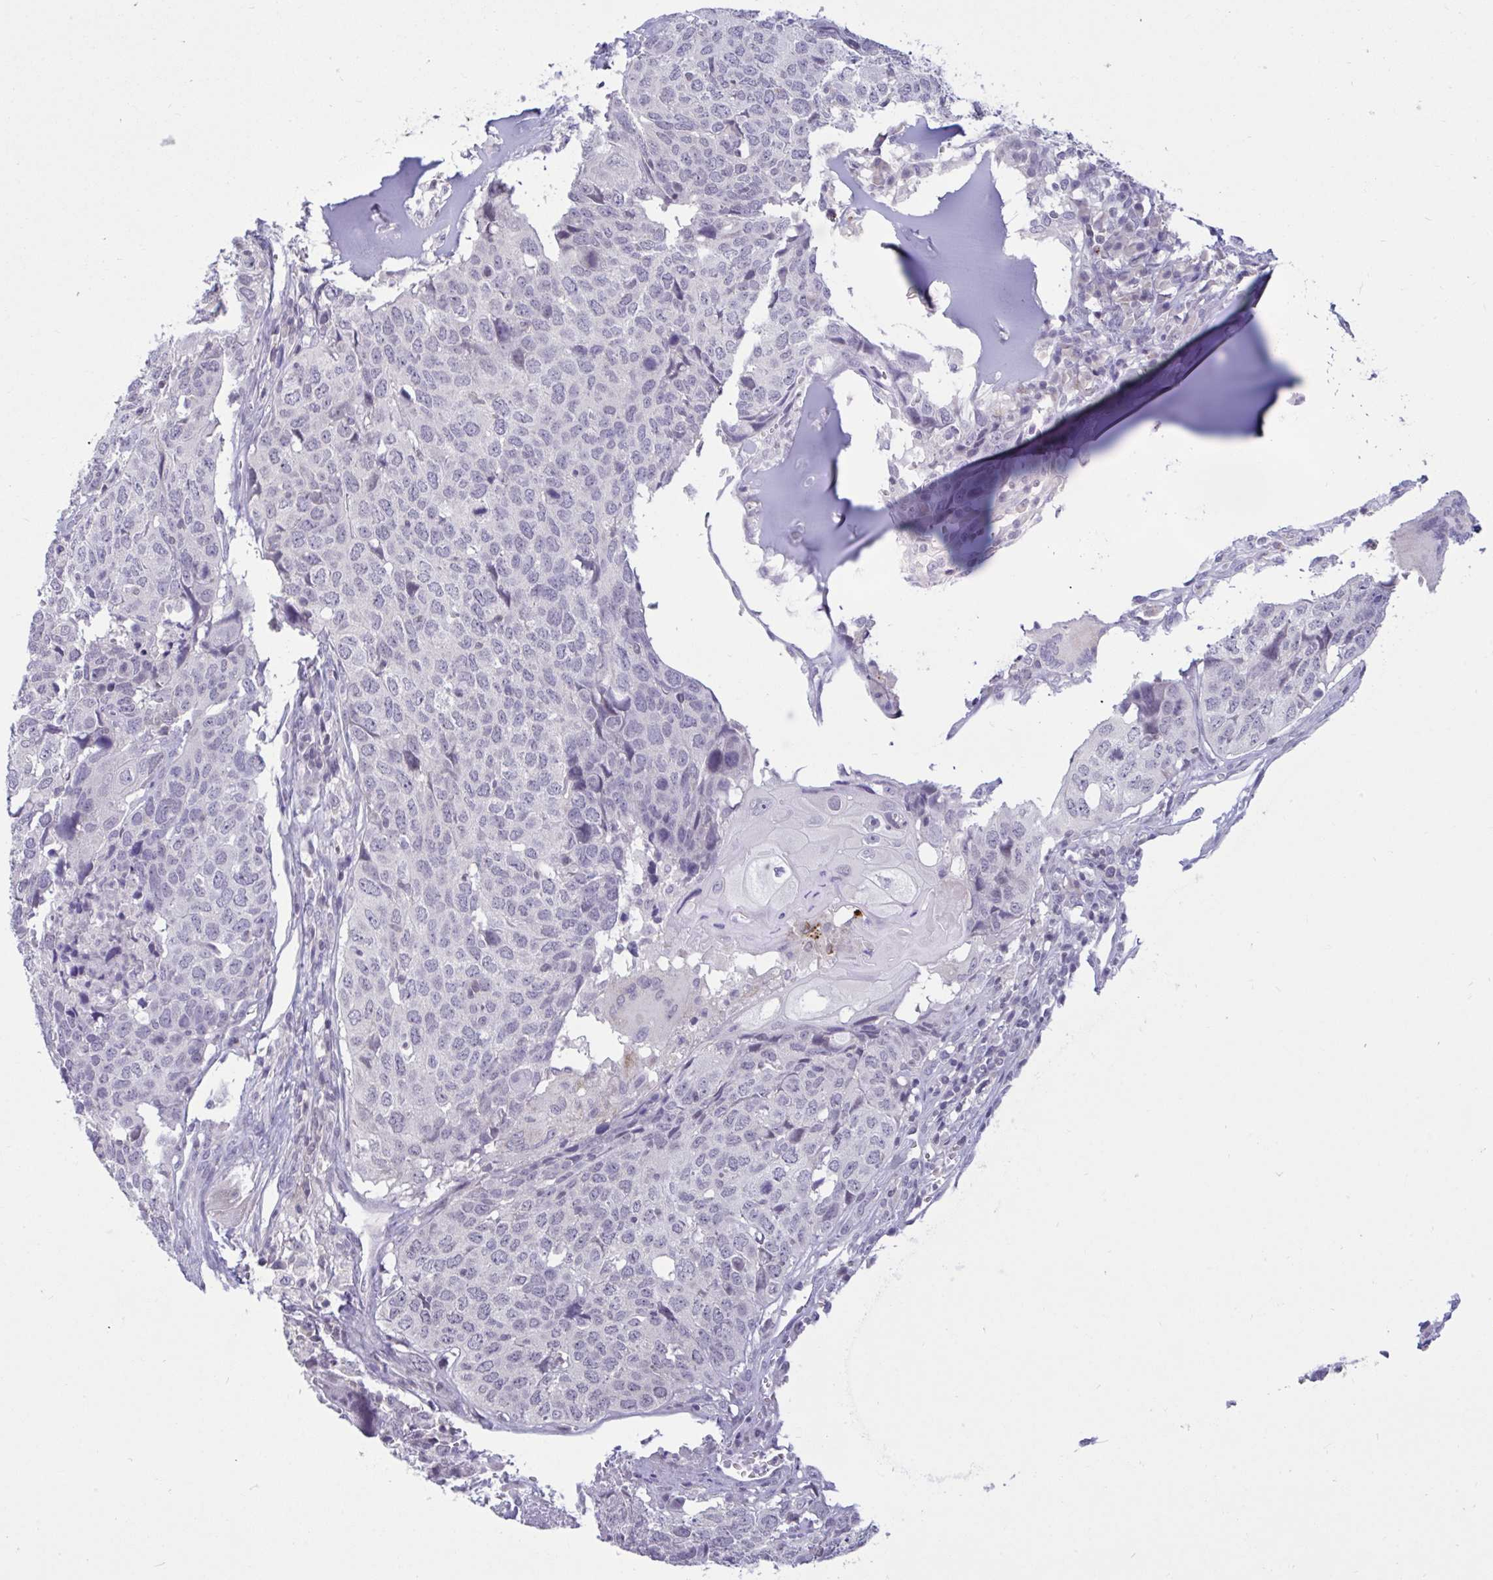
{"staining": {"intensity": "negative", "quantity": "none", "location": "none"}, "tissue": "head and neck cancer", "cell_type": "Tumor cells", "image_type": "cancer", "snomed": [{"axis": "morphology", "description": "Normal tissue, NOS"}, {"axis": "morphology", "description": "Squamous cell carcinoma, NOS"}, {"axis": "topography", "description": "Skeletal muscle"}, {"axis": "topography", "description": "Vascular tissue"}, {"axis": "topography", "description": "Peripheral nerve tissue"}, {"axis": "topography", "description": "Head-Neck"}], "caption": "A high-resolution histopathology image shows immunohistochemistry staining of head and neck cancer, which reveals no significant expression in tumor cells.", "gene": "ARPP19", "patient": {"sex": "male", "age": 66}}